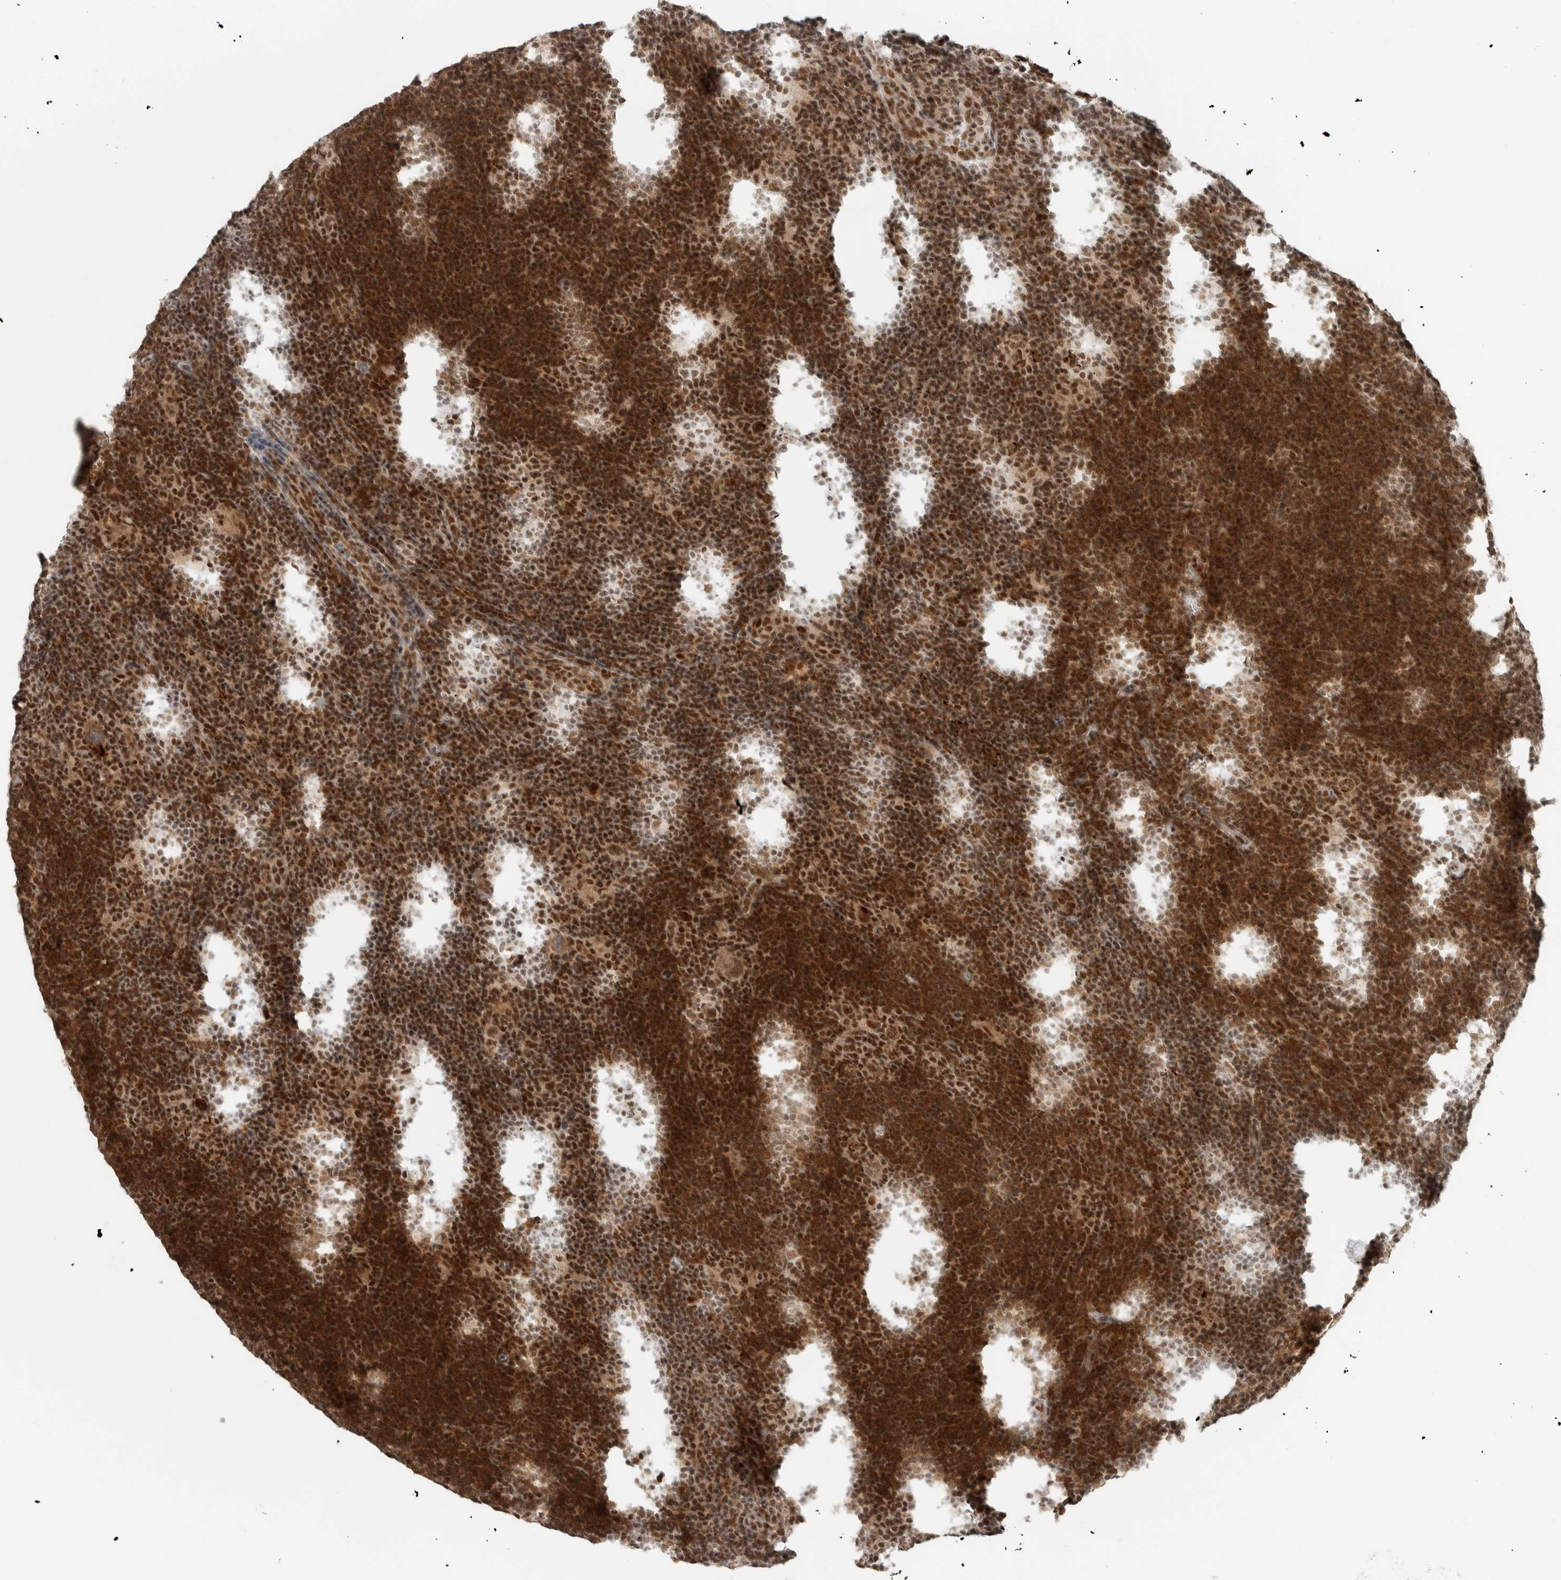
{"staining": {"intensity": "moderate", "quantity": ">75%", "location": "nuclear"}, "tissue": "lymphoma", "cell_type": "Tumor cells", "image_type": "cancer", "snomed": [{"axis": "morphology", "description": "Hodgkin's disease, NOS"}, {"axis": "topography", "description": "Lymph node"}], "caption": "Immunohistochemistry (IHC) (DAB (3,3'-diaminobenzidine)) staining of lymphoma displays moderate nuclear protein expression in about >75% of tumor cells.", "gene": "ZBTB2", "patient": {"sex": "female", "age": 57}}